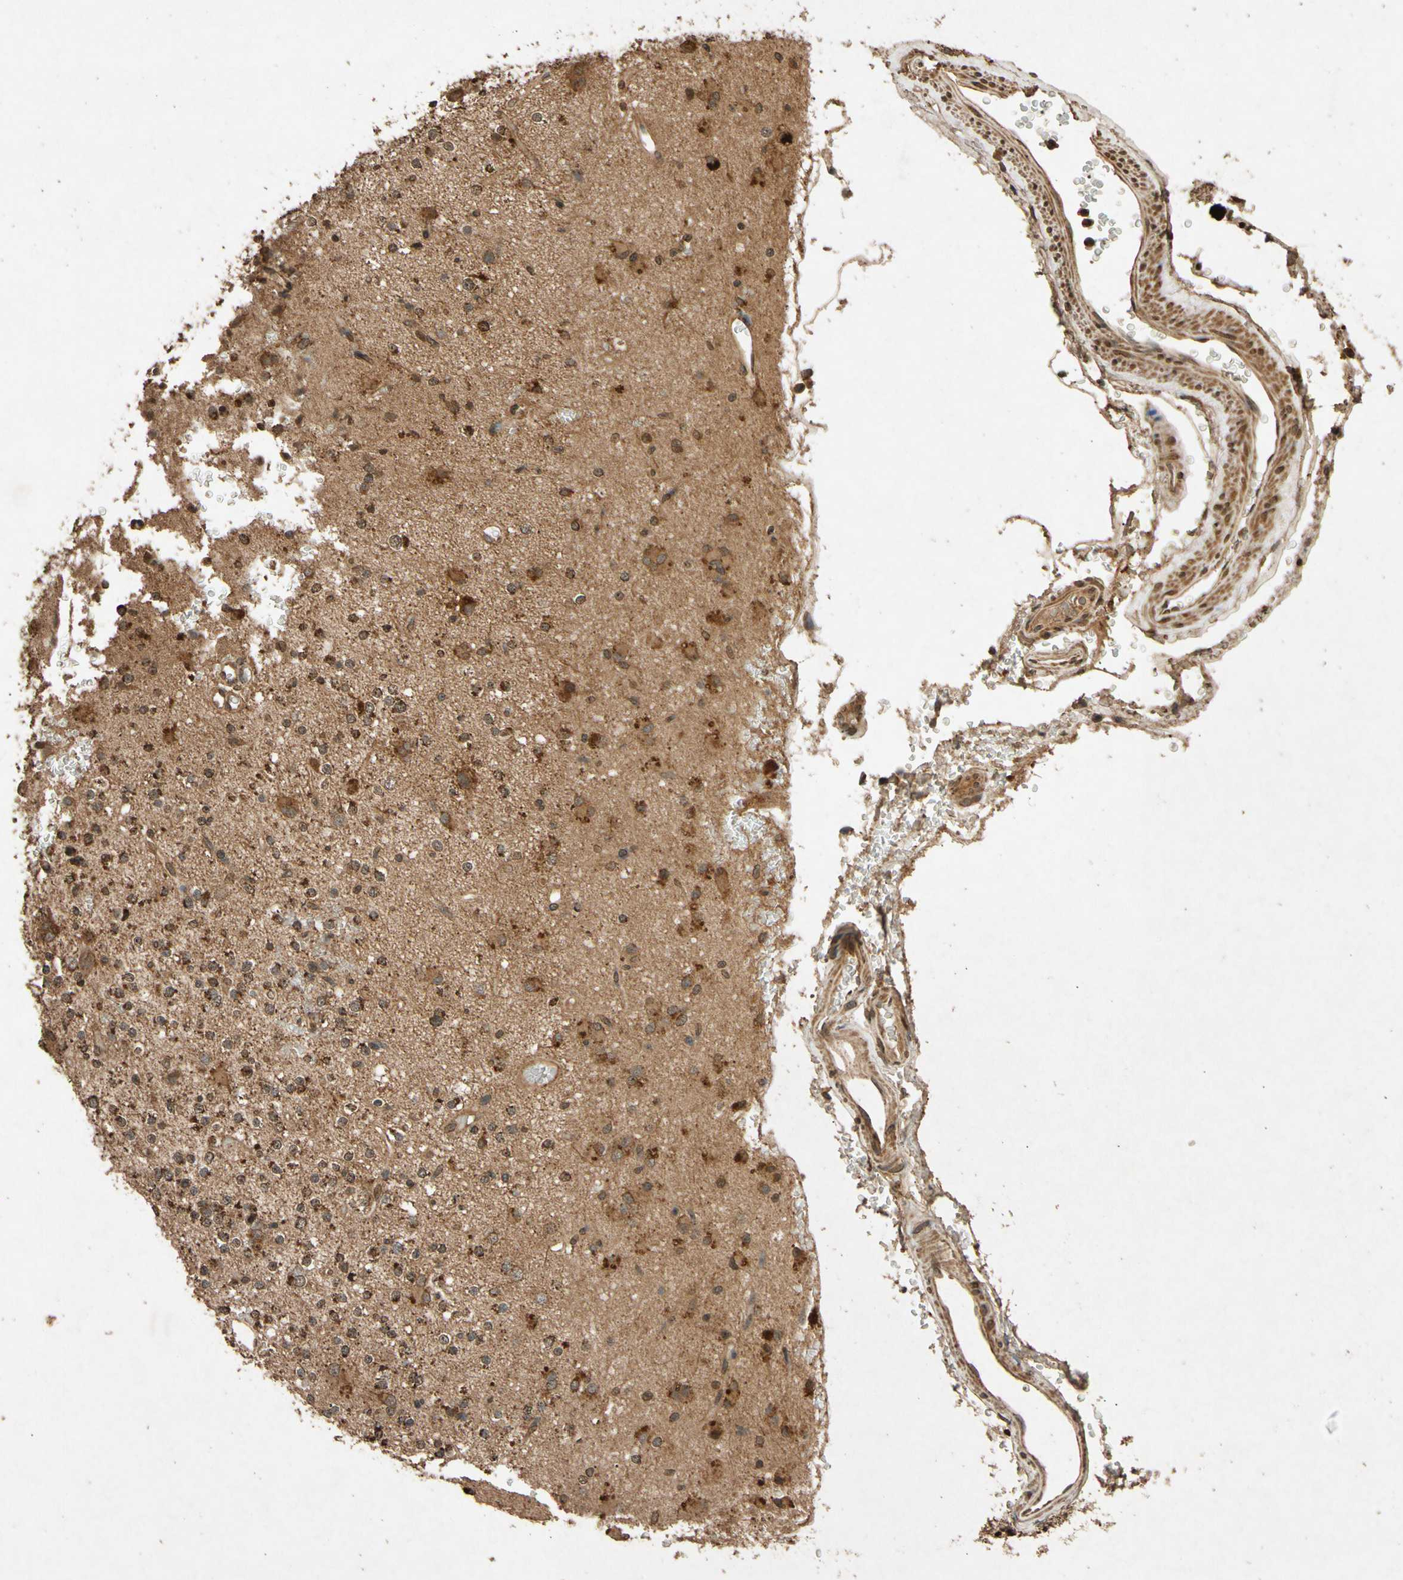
{"staining": {"intensity": "strong", "quantity": ">75%", "location": "cytoplasmic/membranous"}, "tissue": "glioma", "cell_type": "Tumor cells", "image_type": "cancer", "snomed": [{"axis": "morphology", "description": "Glioma, malignant, High grade"}, {"axis": "topography", "description": "Brain"}], "caption": "This micrograph exhibits immunohistochemistry (IHC) staining of glioma, with high strong cytoplasmic/membranous staining in about >75% of tumor cells.", "gene": "TXN2", "patient": {"sex": "male", "age": 47}}